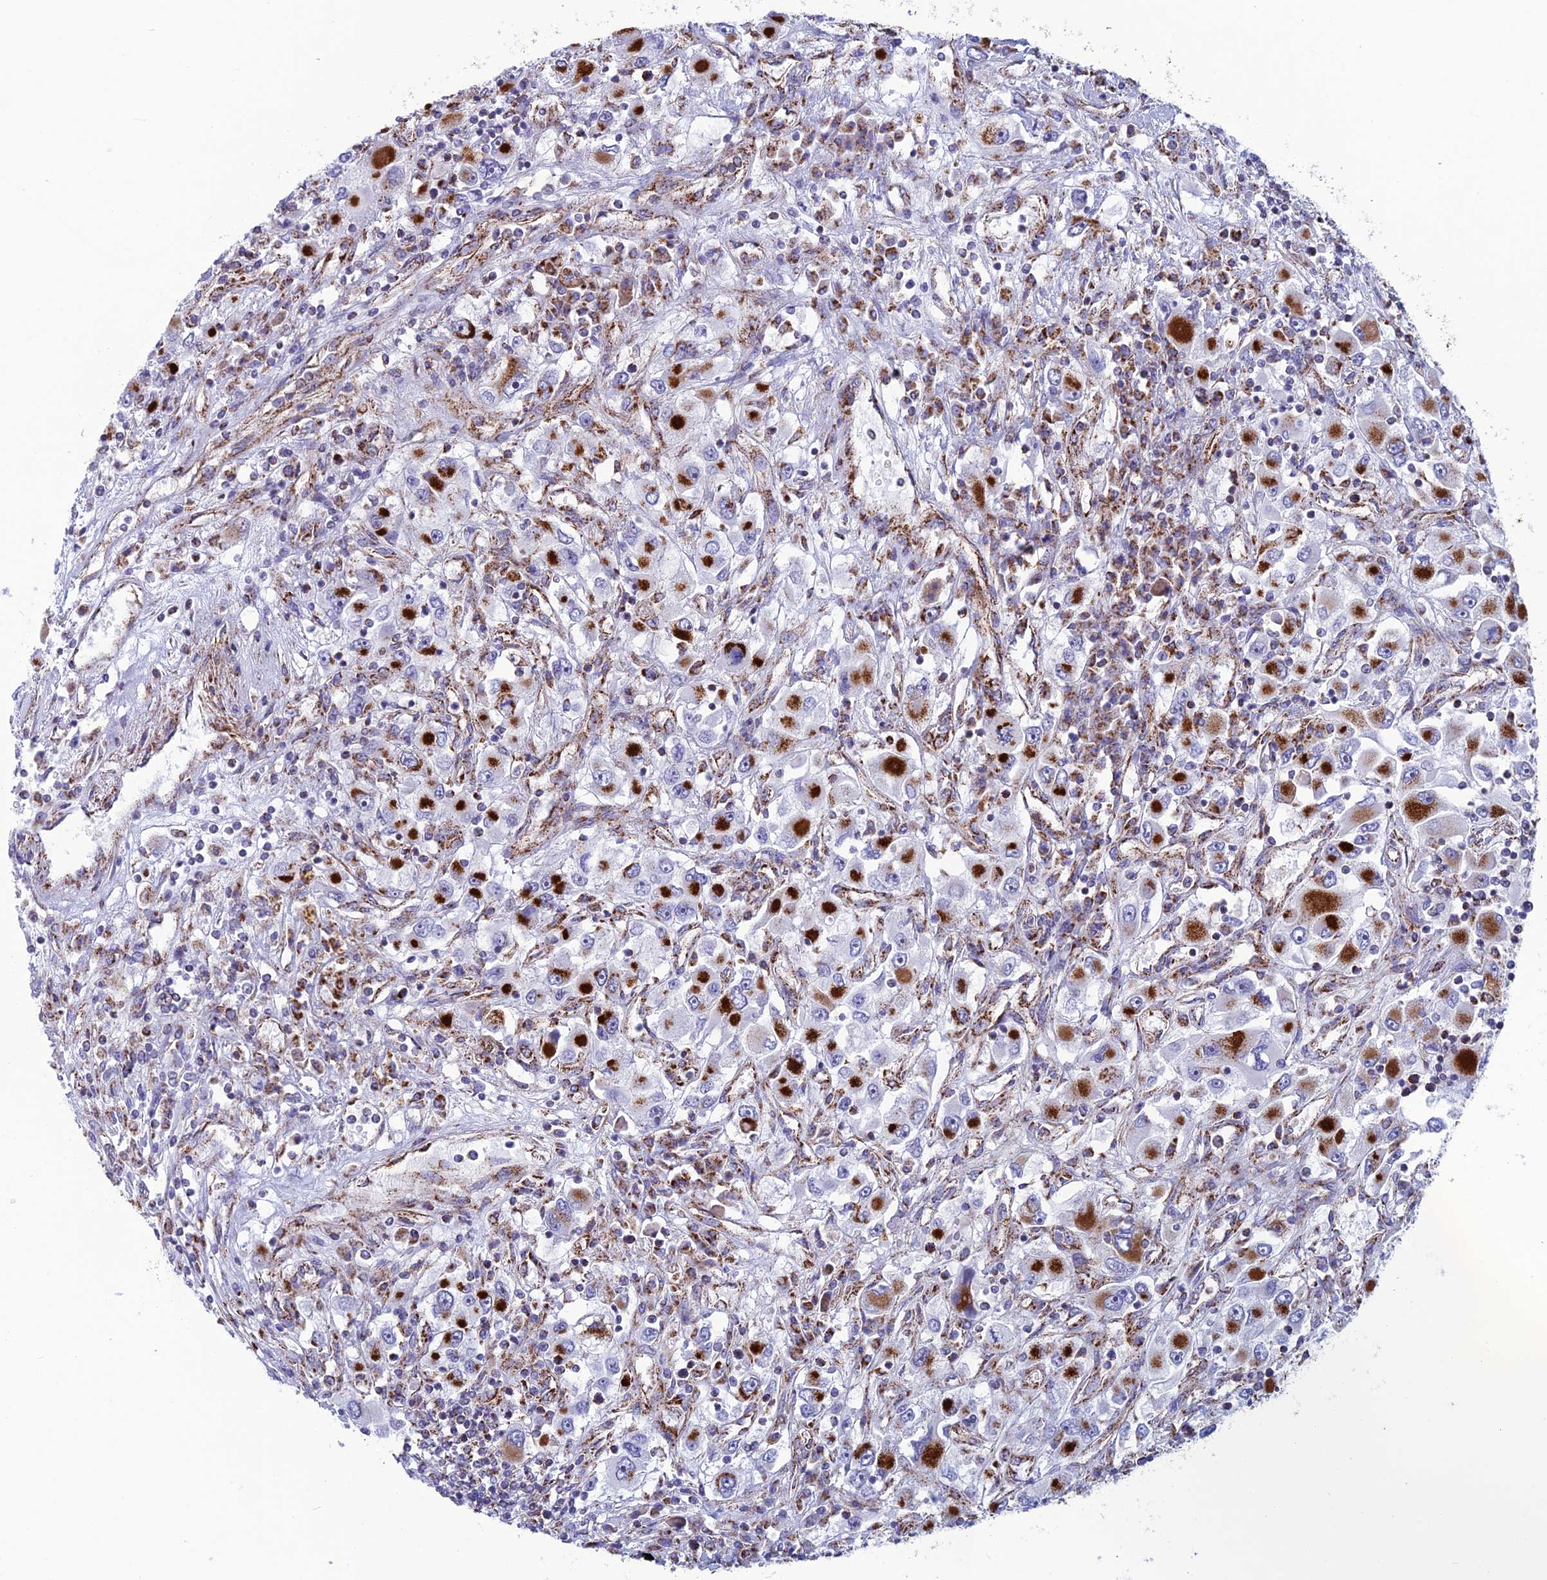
{"staining": {"intensity": "moderate", "quantity": "<25%", "location": "cytoplasmic/membranous"}, "tissue": "renal cancer", "cell_type": "Tumor cells", "image_type": "cancer", "snomed": [{"axis": "morphology", "description": "Adenocarcinoma, NOS"}, {"axis": "topography", "description": "Kidney"}], "caption": "Protein expression analysis of human renal cancer (adenocarcinoma) reveals moderate cytoplasmic/membranous positivity in approximately <25% of tumor cells. Ihc stains the protein in brown and the nuclei are stained blue.", "gene": "MRPS18B", "patient": {"sex": "female", "age": 52}}